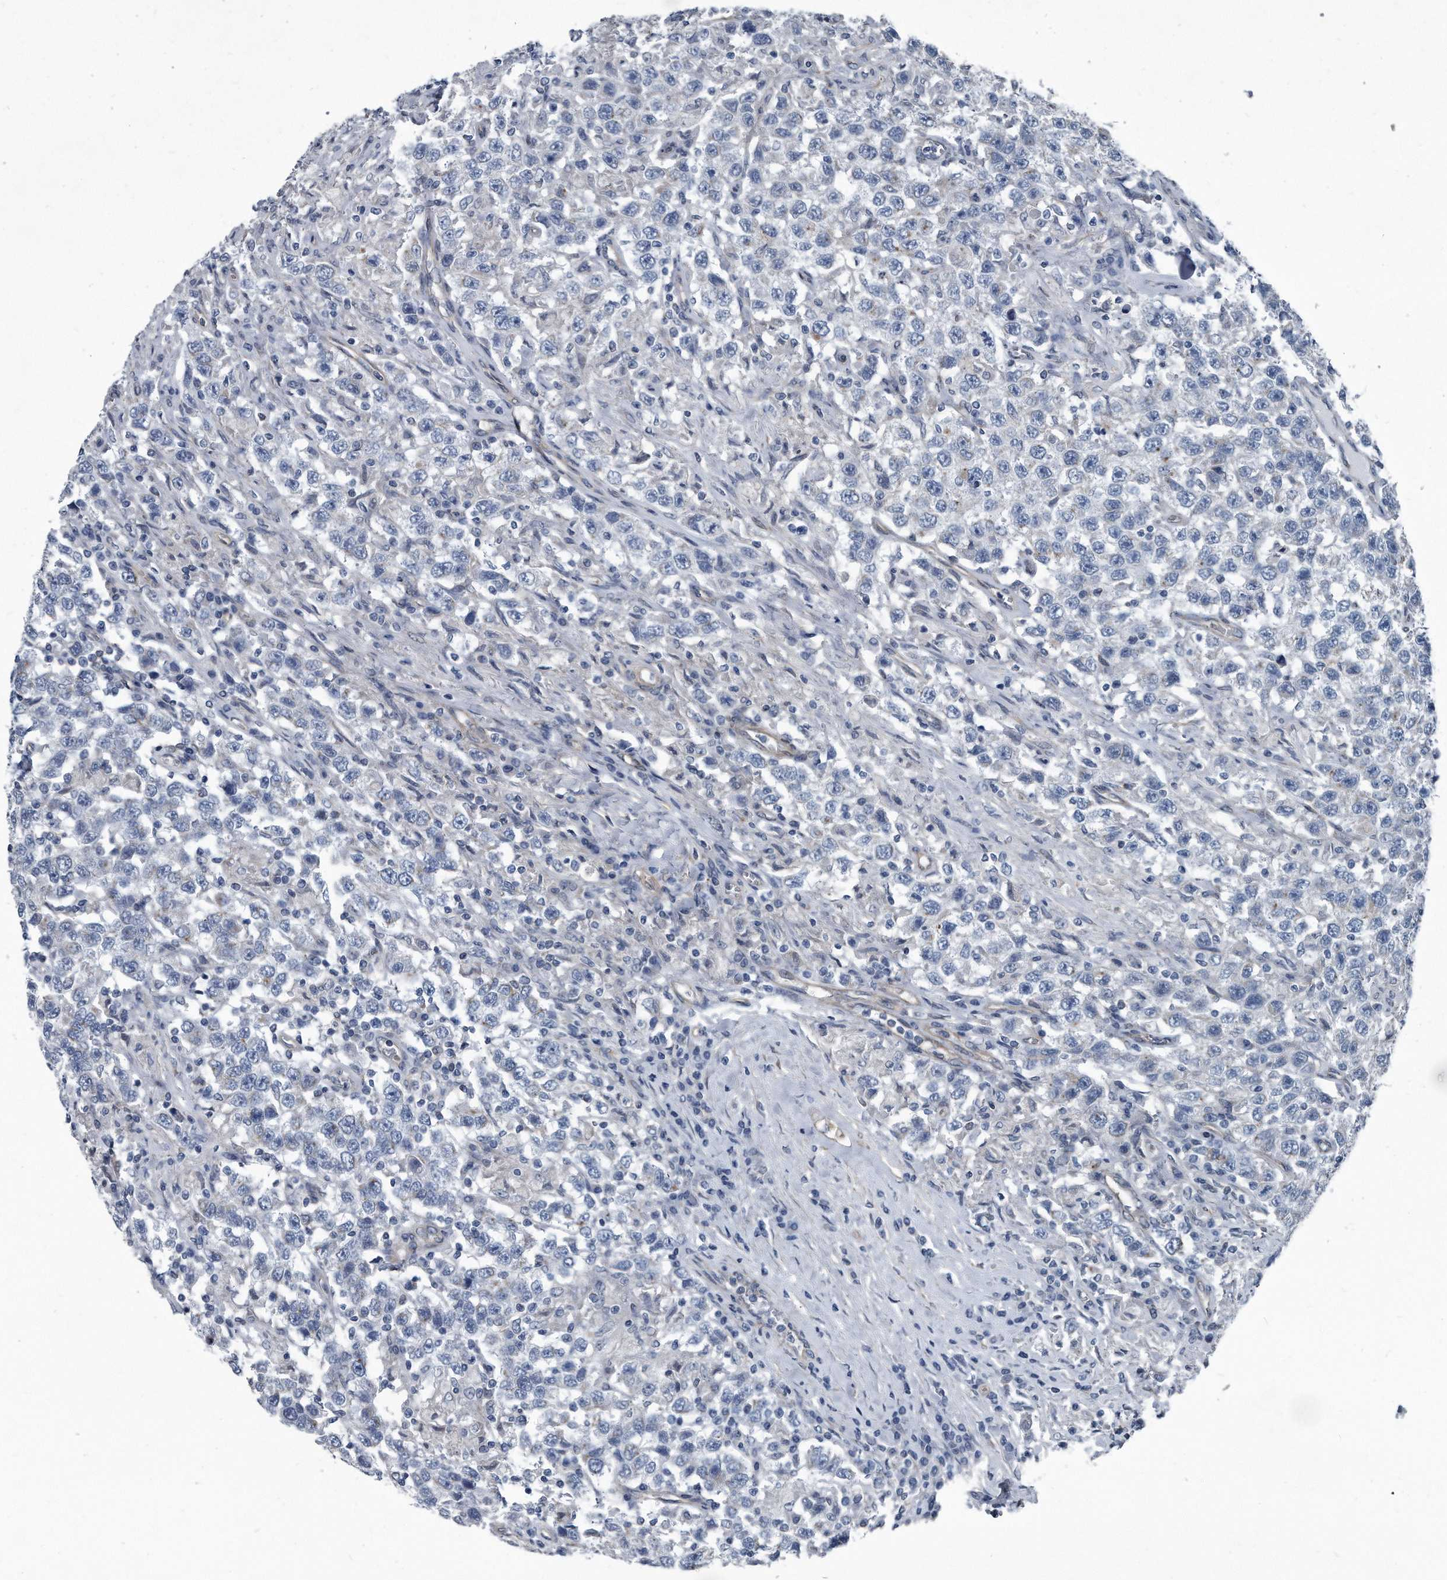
{"staining": {"intensity": "negative", "quantity": "none", "location": "none"}, "tissue": "testis cancer", "cell_type": "Tumor cells", "image_type": "cancer", "snomed": [{"axis": "morphology", "description": "Seminoma, NOS"}, {"axis": "topography", "description": "Testis"}], "caption": "Testis seminoma was stained to show a protein in brown. There is no significant expression in tumor cells.", "gene": "PLEC", "patient": {"sex": "male", "age": 41}}